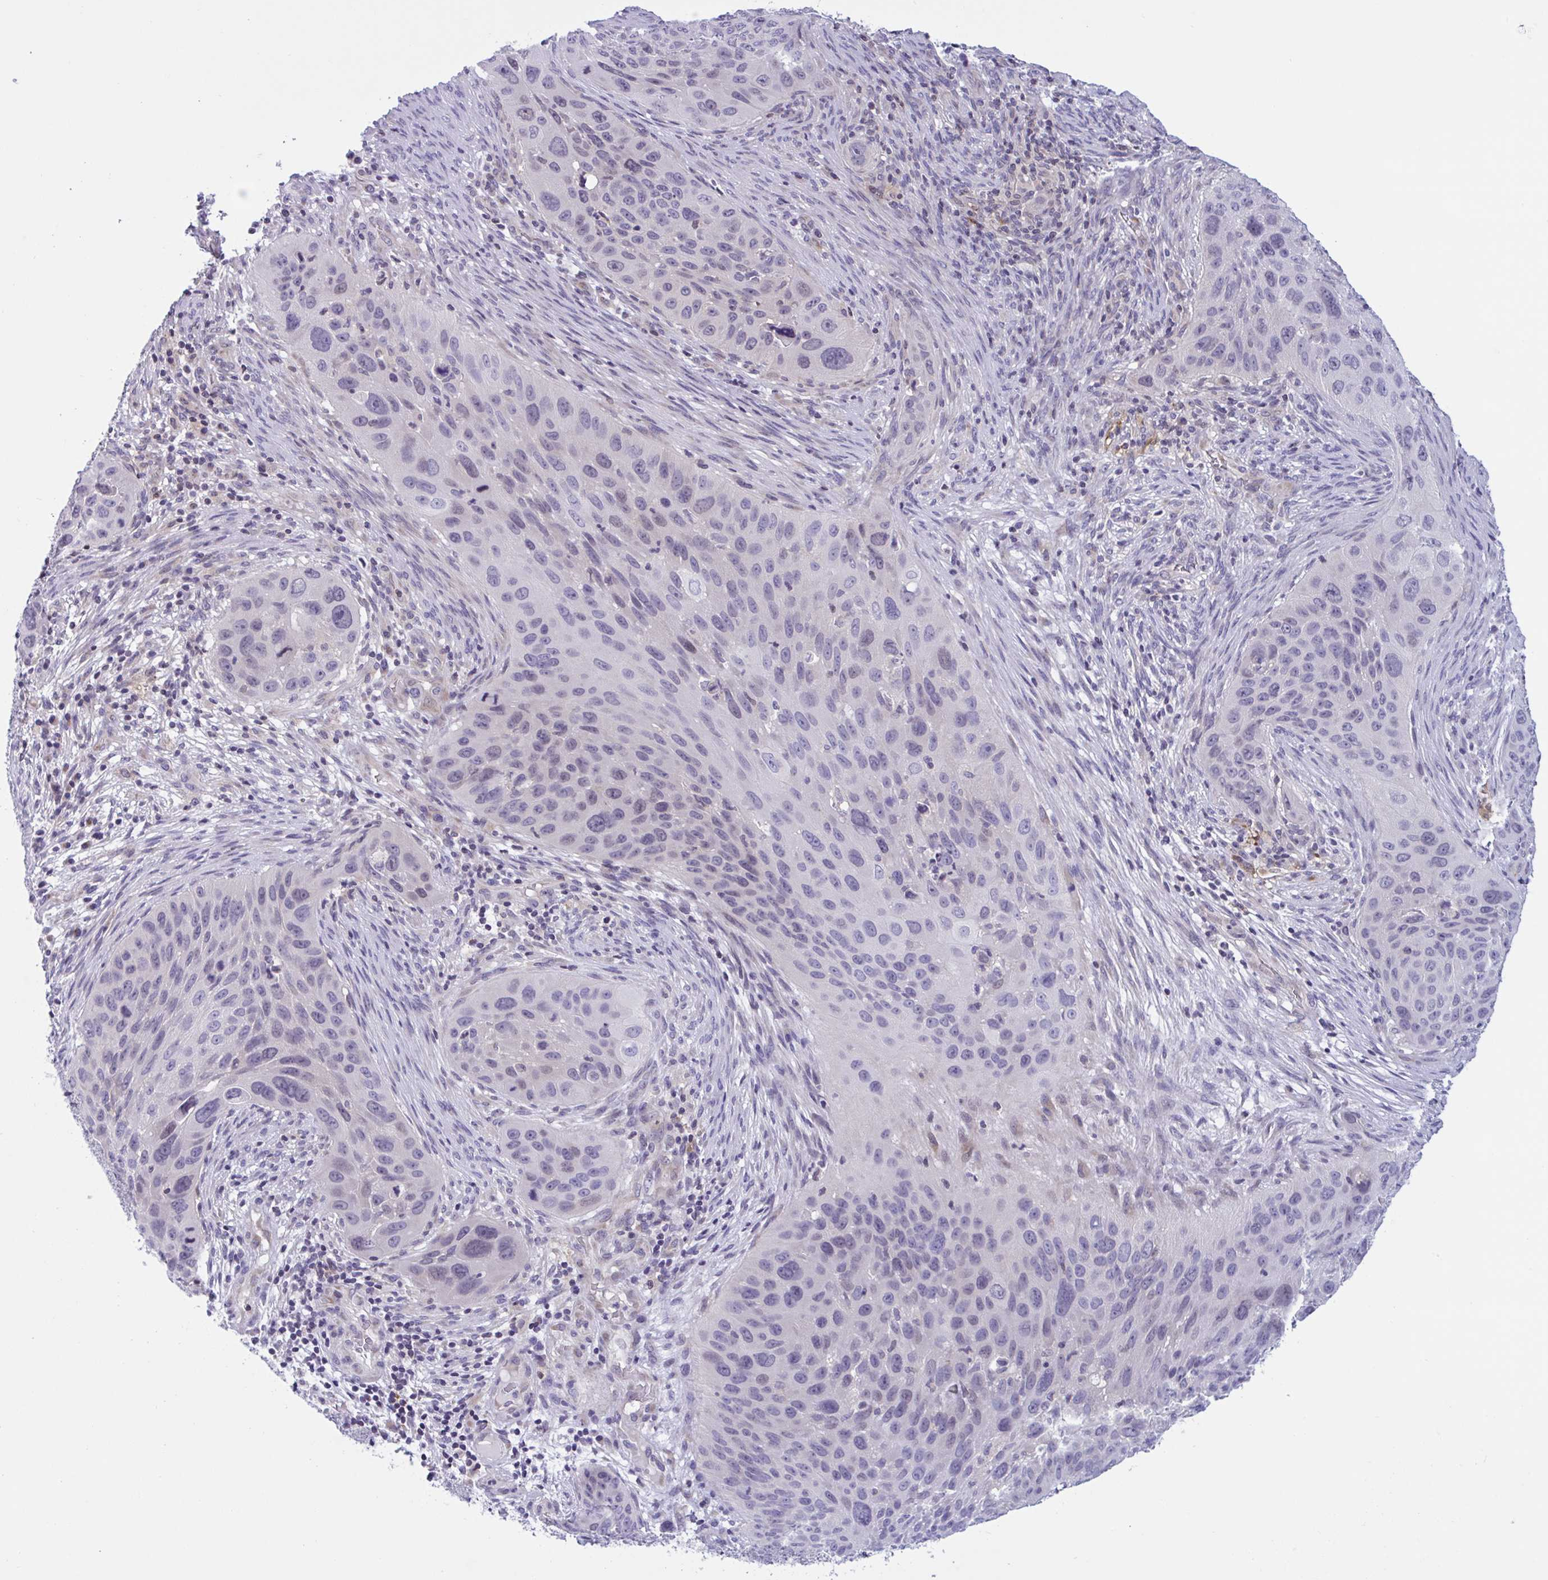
{"staining": {"intensity": "negative", "quantity": "none", "location": "none"}, "tissue": "lung cancer", "cell_type": "Tumor cells", "image_type": "cancer", "snomed": [{"axis": "morphology", "description": "Squamous cell carcinoma, NOS"}, {"axis": "topography", "description": "Lung"}], "caption": "This is a micrograph of immunohistochemistry staining of lung cancer (squamous cell carcinoma), which shows no expression in tumor cells. (DAB immunohistochemistry (IHC), high magnification).", "gene": "SNX11", "patient": {"sex": "male", "age": 63}}